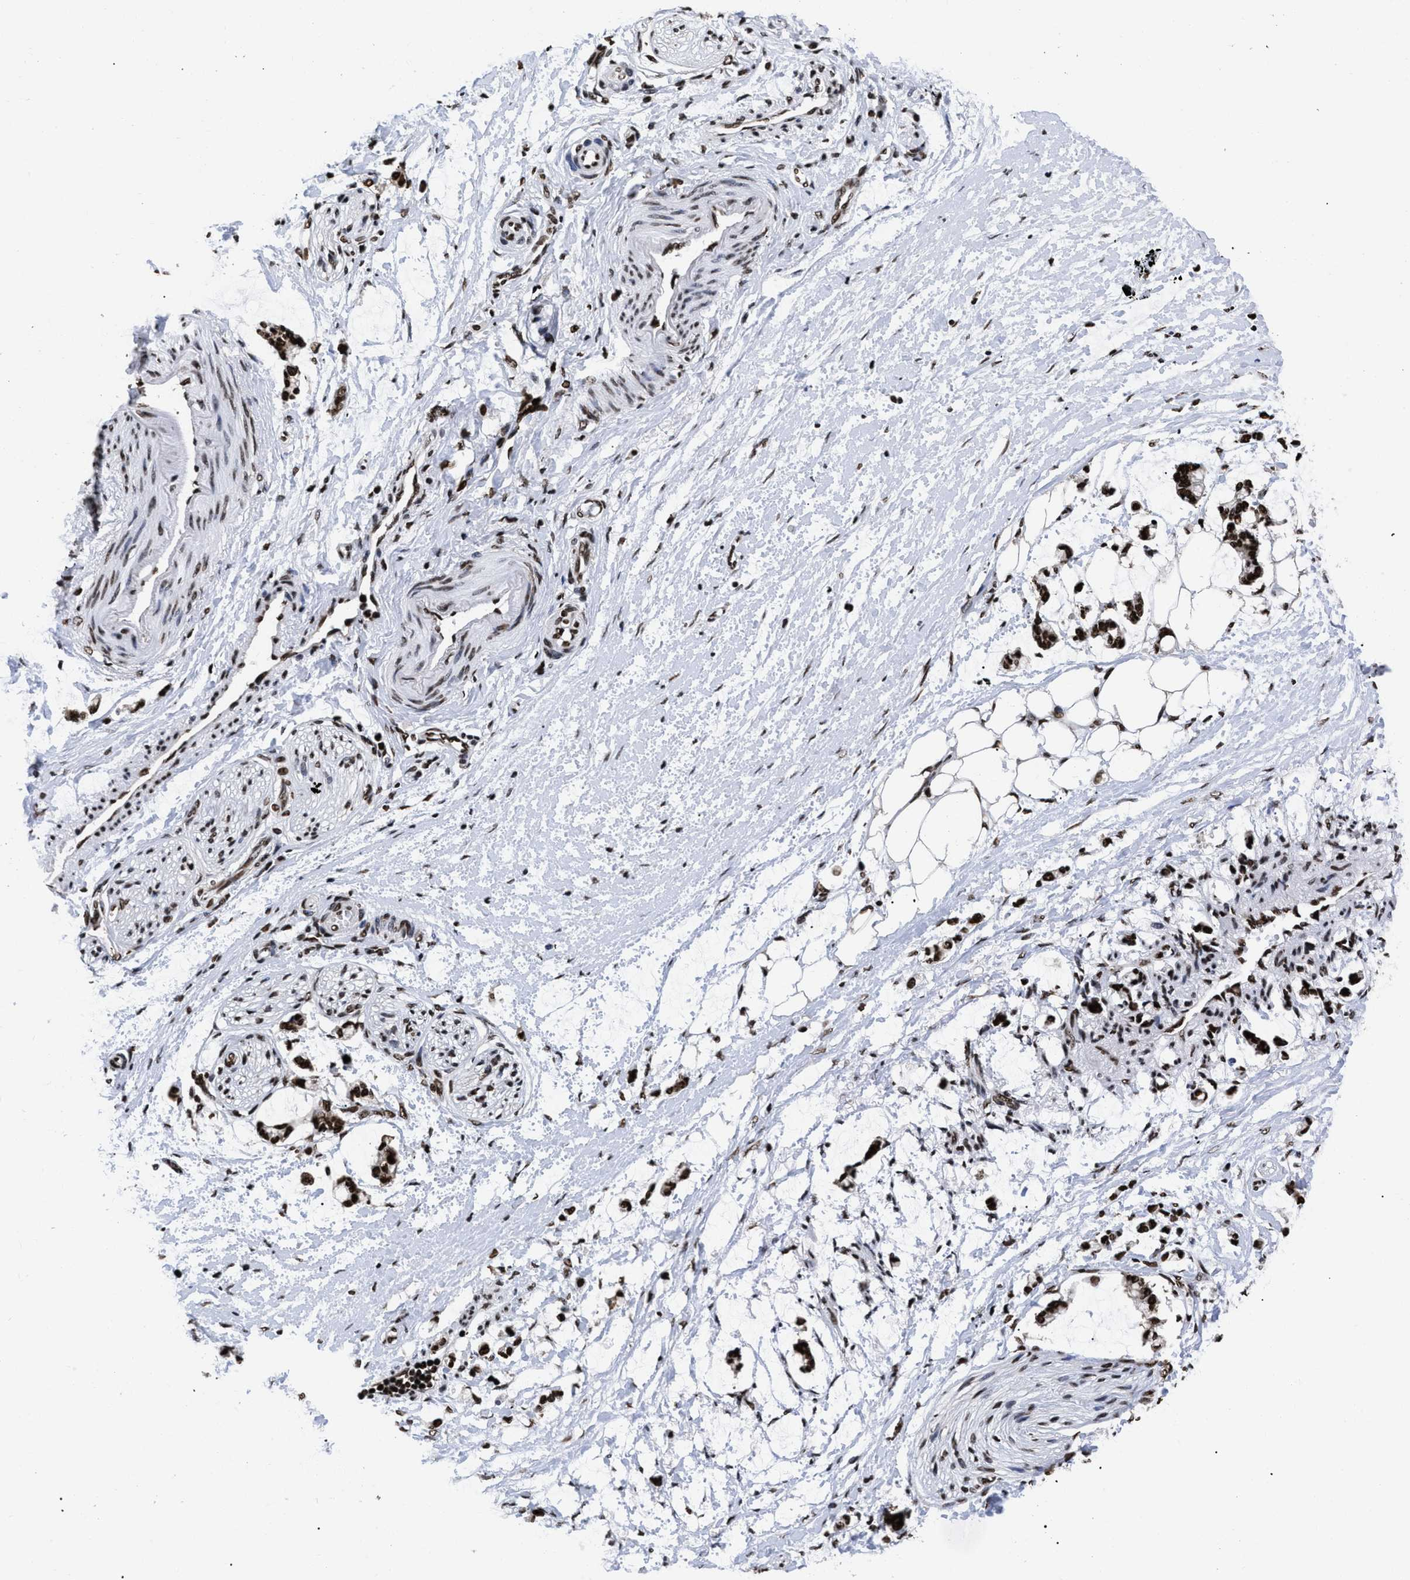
{"staining": {"intensity": "strong", "quantity": ">75%", "location": "nuclear"}, "tissue": "adipose tissue", "cell_type": "Adipocytes", "image_type": "normal", "snomed": [{"axis": "morphology", "description": "Normal tissue, NOS"}, {"axis": "morphology", "description": "Adenocarcinoma, NOS"}, {"axis": "topography", "description": "Colon"}, {"axis": "topography", "description": "Peripheral nerve tissue"}], "caption": "Strong nuclear positivity is present in approximately >75% of adipocytes in unremarkable adipose tissue.", "gene": "CALHM3", "patient": {"sex": "male", "age": 14}}